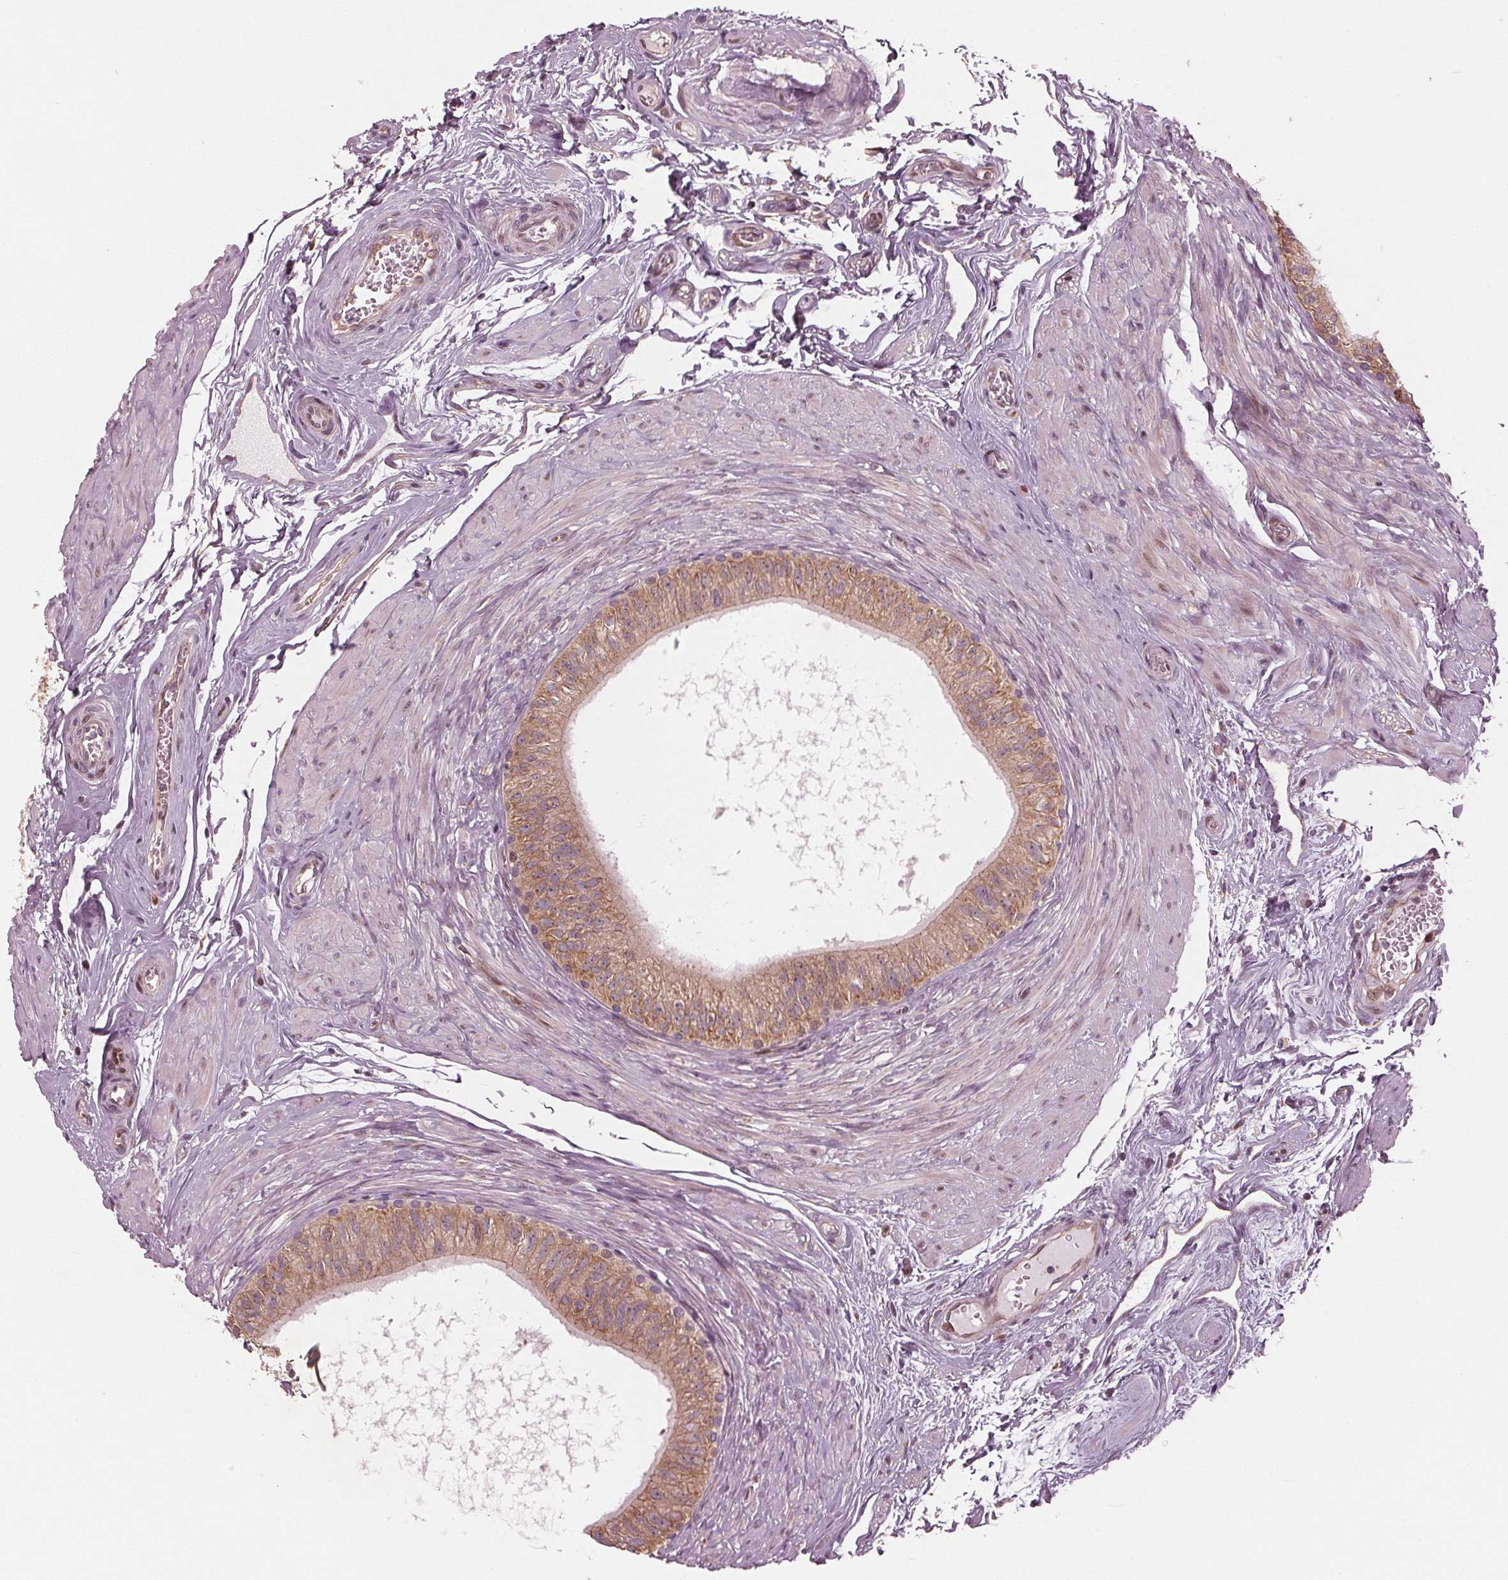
{"staining": {"intensity": "moderate", "quantity": ">75%", "location": "cytoplasmic/membranous"}, "tissue": "epididymis", "cell_type": "Glandular cells", "image_type": "normal", "snomed": [{"axis": "morphology", "description": "Normal tissue, NOS"}, {"axis": "topography", "description": "Epididymis"}], "caption": "Moderate cytoplasmic/membranous positivity for a protein is identified in approximately >75% of glandular cells of benign epididymis using immunohistochemistry (IHC).", "gene": "CMIP", "patient": {"sex": "male", "age": 36}}